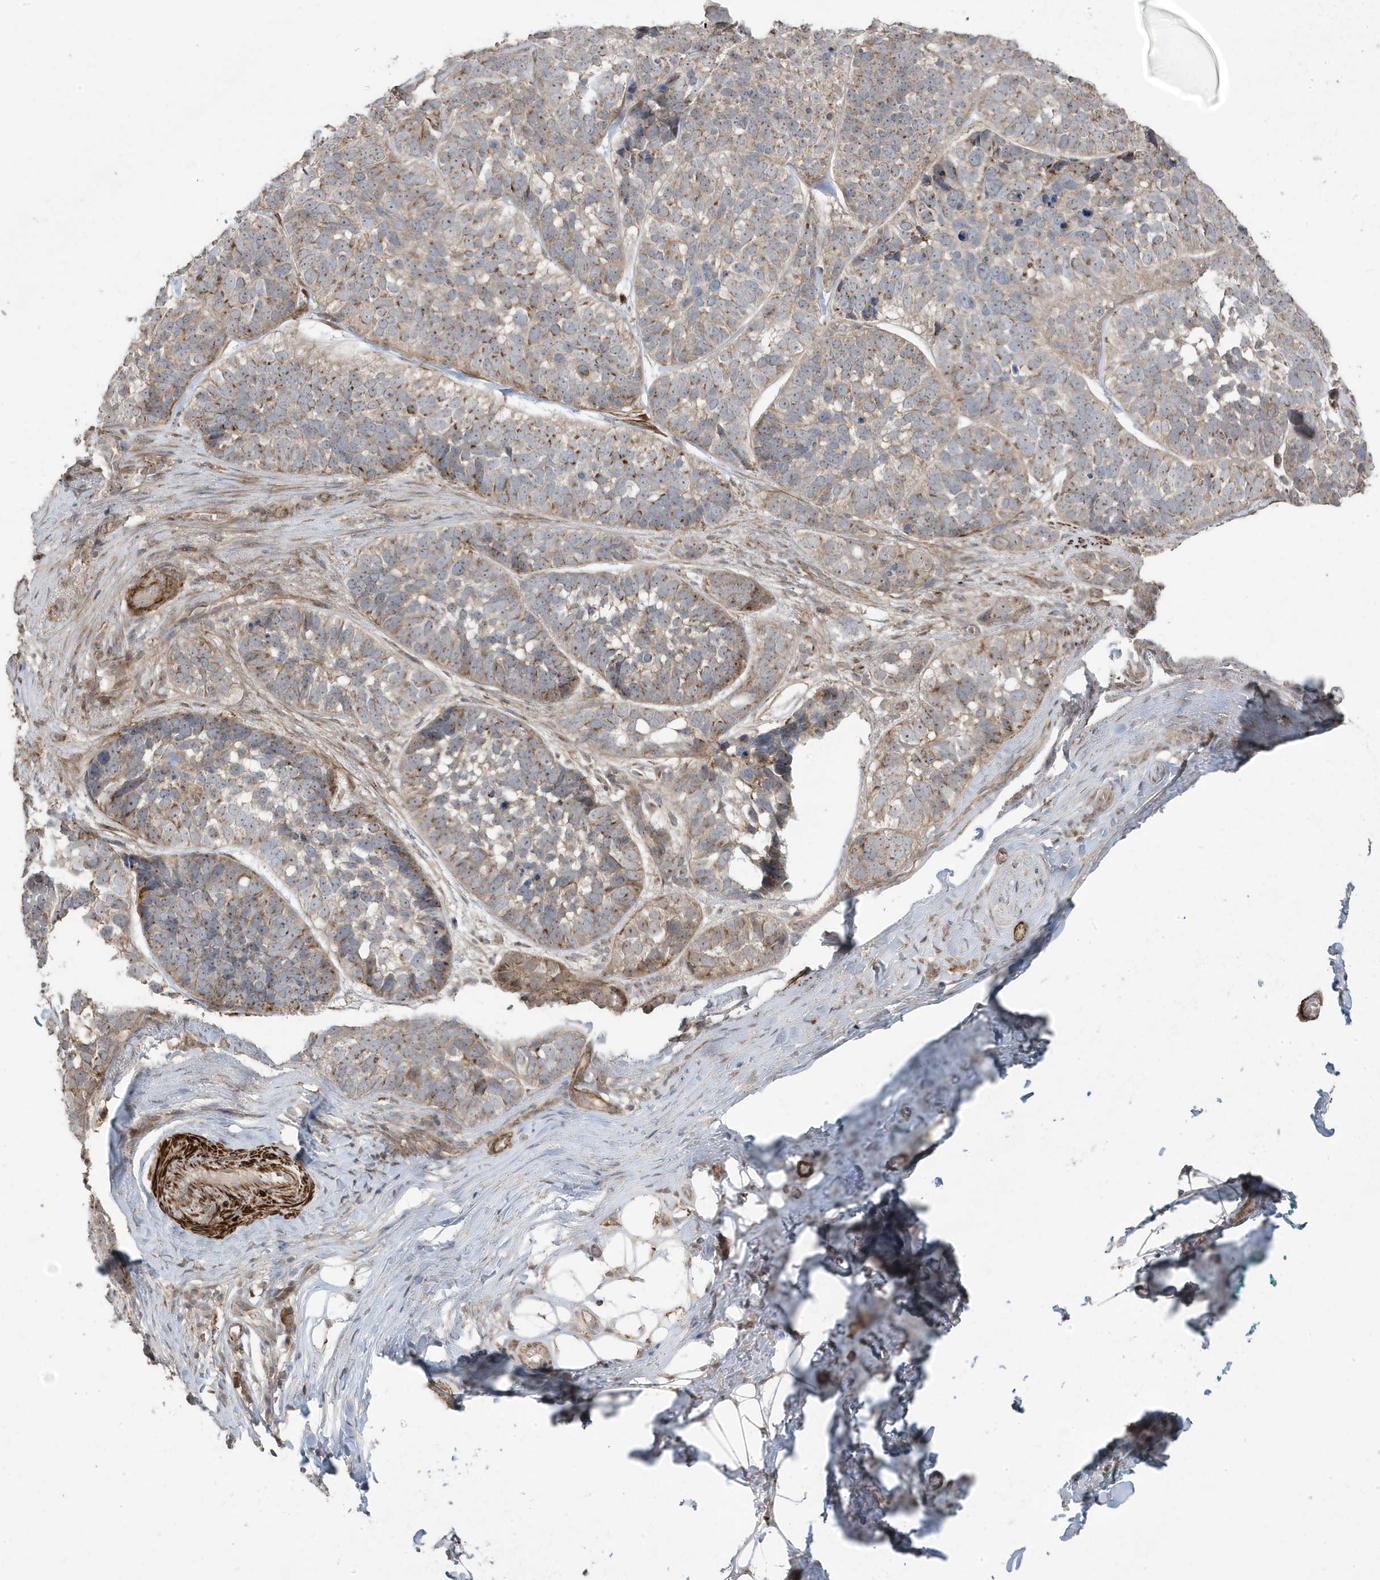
{"staining": {"intensity": "moderate", "quantity": "<25%", "location": "cytoplasmic/membranous"}, "tissue": "skin cancer", "cell_type": "Tumor cells", "image_type": "cancer", "snomed": [{"axis": "morphology", "description": "Basal cell carcinoma"}, {"axis": "topography", "description": "Skin"}], "caption": "This micrograph reveals immunohistochemistry staining of human skin basal cell carcinoma, with low moderate cytoplasmic/membranous expression in about <25% of tumor cells.", "gene": "CETN3", "patient": {"sex": "male", "age": 62}}